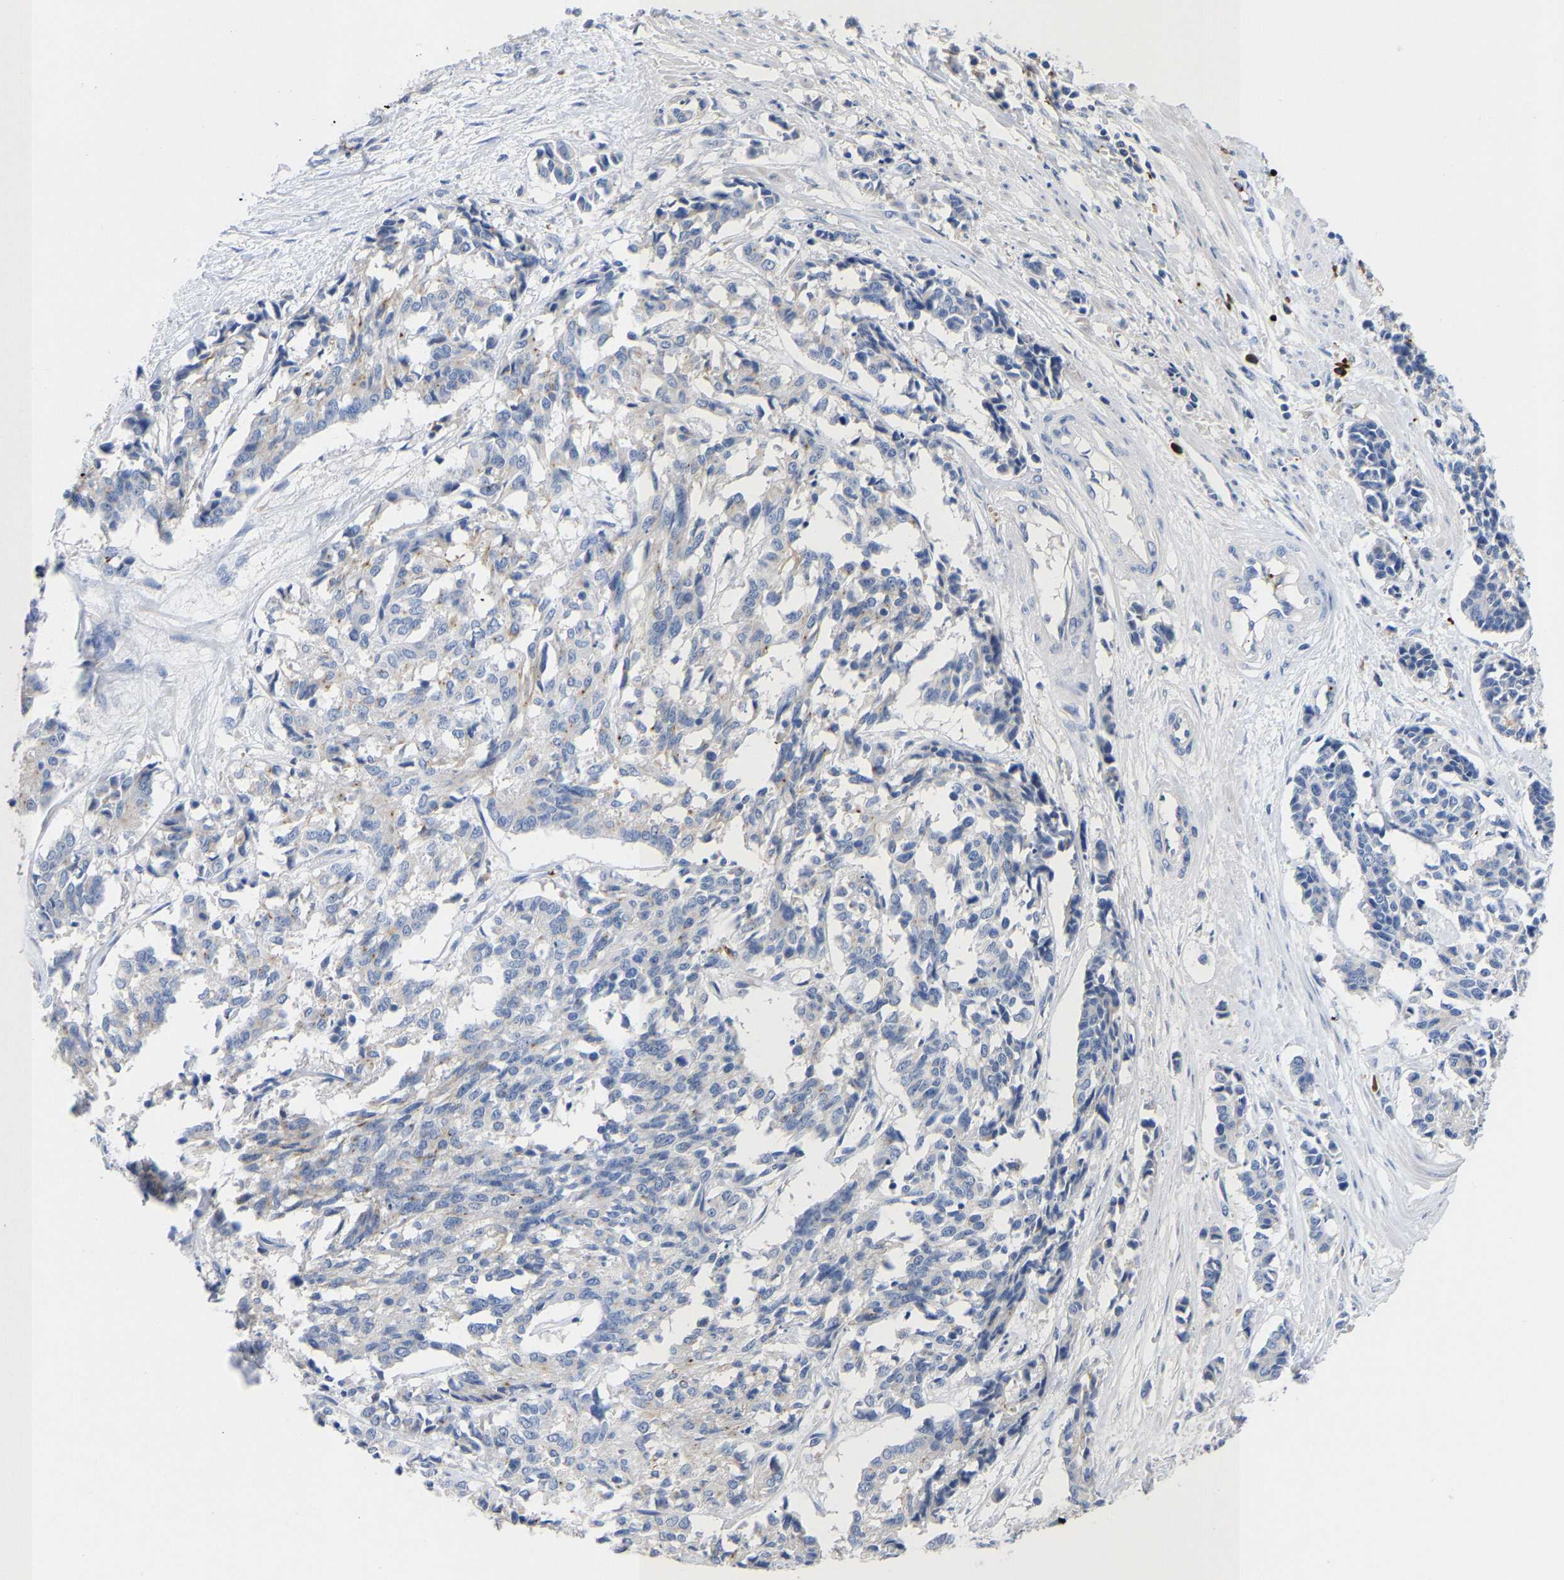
{"staining": {"intensity": "negative", "quantity": "none", "location": "none"}, "tissue": "cervical cancer", "cell_type": "Tumor cells", "image_type": "cancer", "snomed": [{"axis": "morphology", "description": "Squamous cell carcinoma, NOS"}, {"axis": "topography", "description": "Cervix"}], "caption": "Immunohistochemistry histopathology image of squamous cell carcinoma (cervical) stained for a protein (brown), which exhibits no expression in tumor cells.", "gene": "FGF18", "patient": {"sex": "female", "age": 35}}